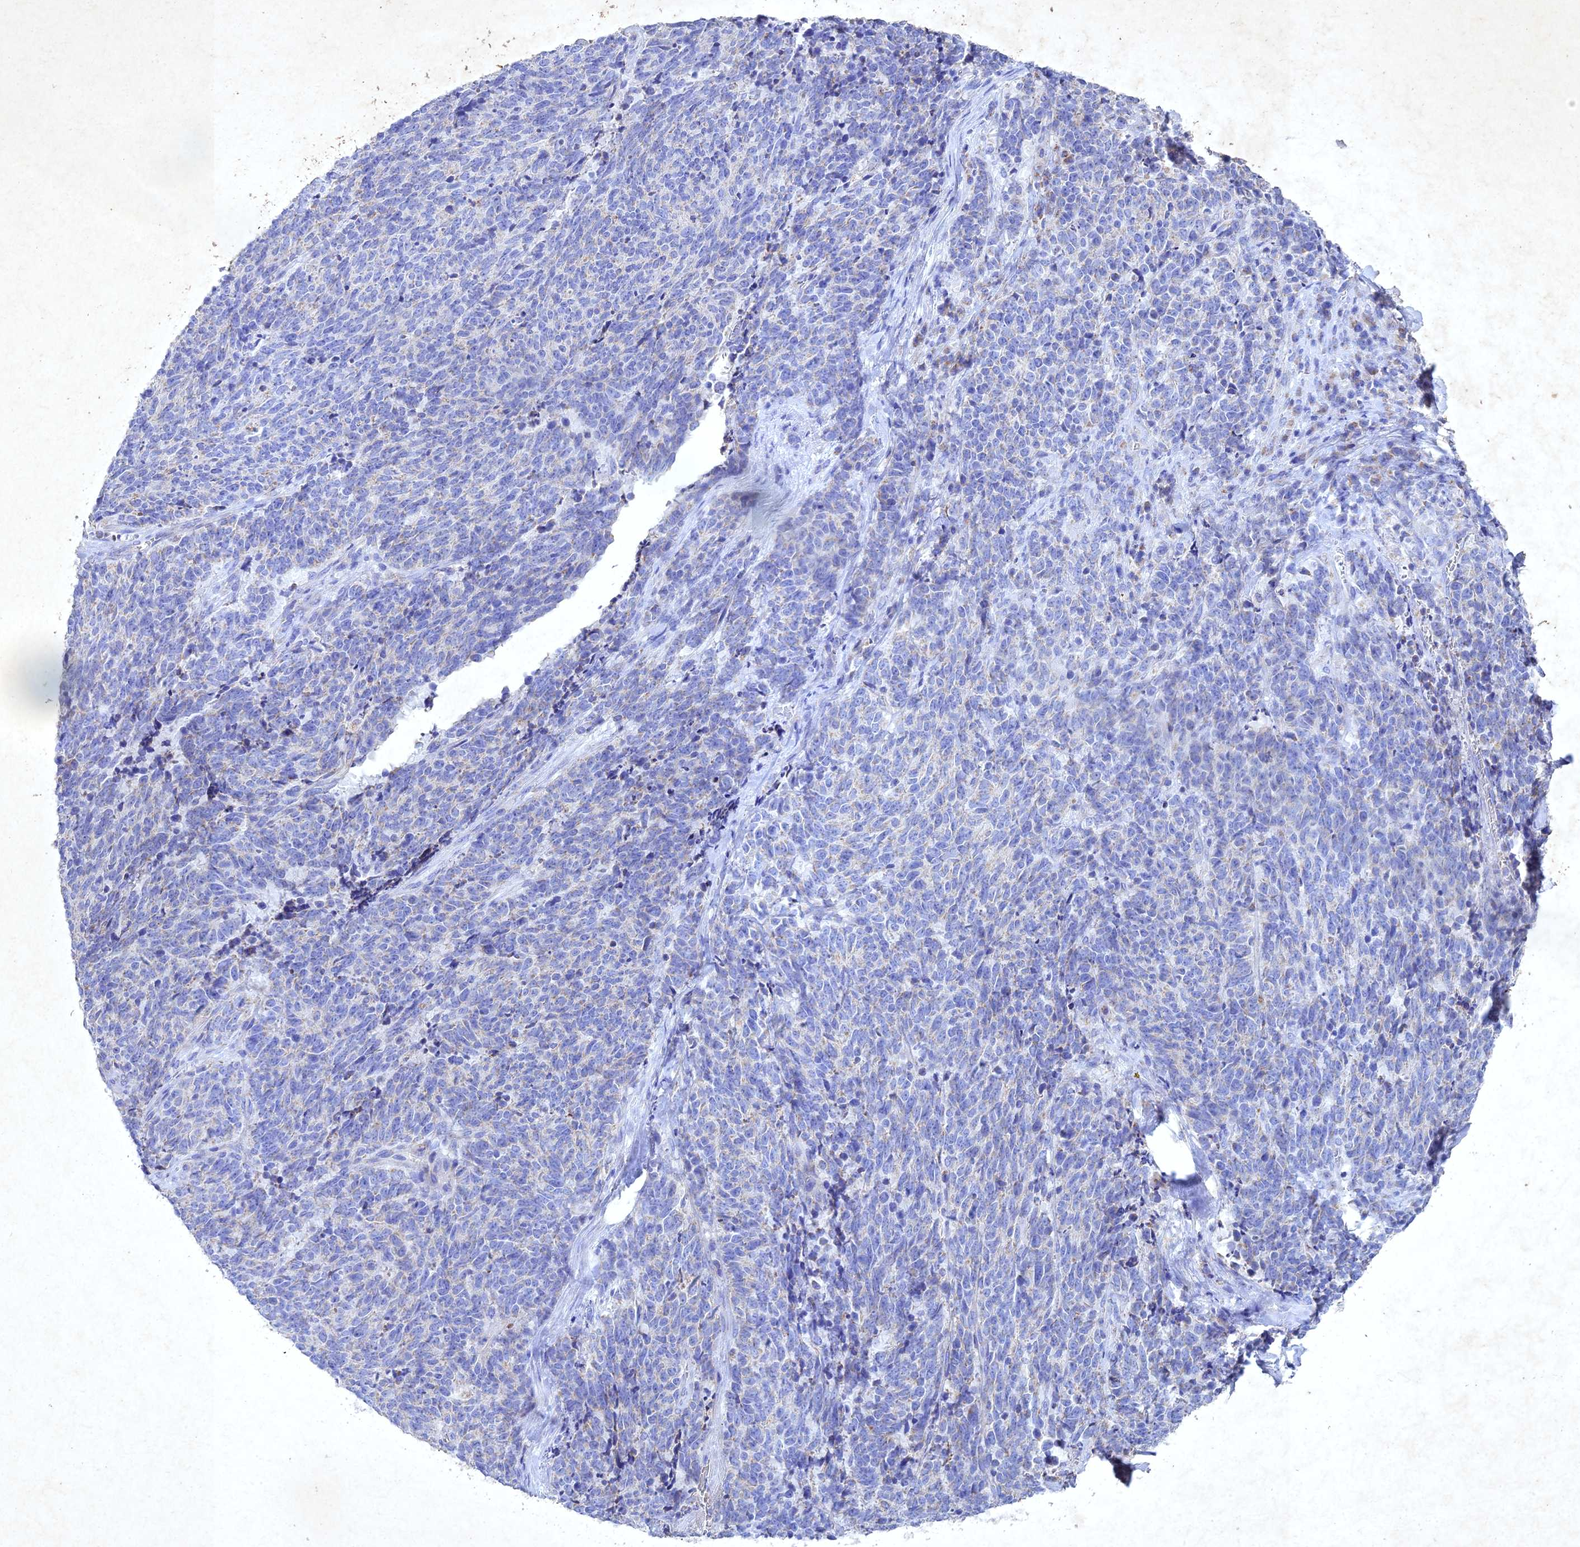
{"staining": {"intensity": "negative", "quantity": "none", "location": "none"}, "tissue": "cervical cancer", "cell_type": "Tumor cells", "image_type": "cancer", "snomed": [{"axis": "morphology", "description": "Squamous cell carcinoma, NOS"}, {"axis": "topography", "description": "Cervix"}], "caption": "Cervical squamous cell carcinoma was stained to show a protein in brown. There is no significant positivity in tumor cells.", "gene": "NDUFV1", "patient": {"sex": "female", "age": 29}}